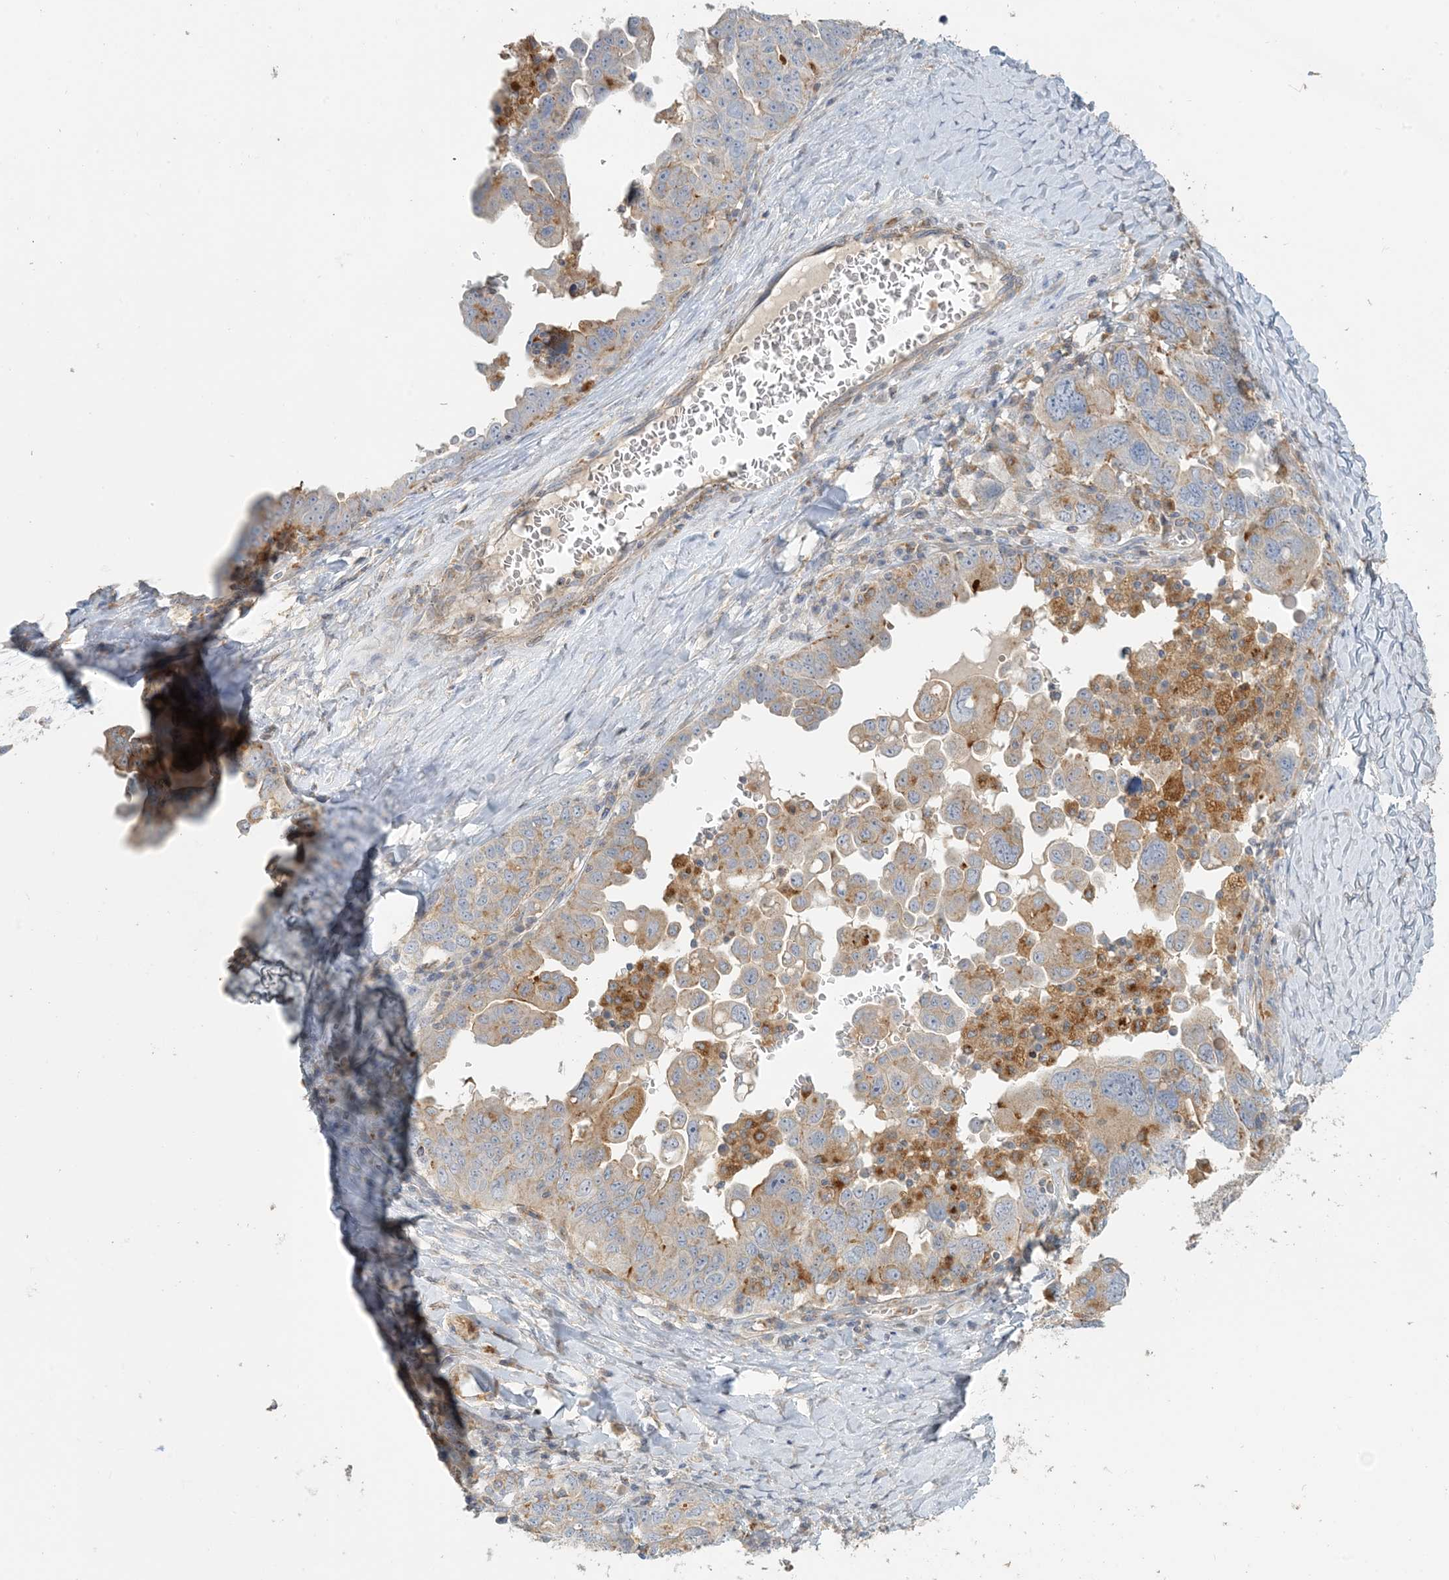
{"staining": {"intensity": "moderate", "quantity": "<25%", "location": "cytoplasmic/membranous"}, "tissue": "ovarian cancer", "cell_type": "Tumor cells", "image_type": "cancer", "snomed": [{"axis": "morphology", "description": "Carcinoma, endometroid"}, {"axis": "topography", "description": "Ovary"}], "caption": "The immunohistochemical stain labels moderate cytoplasmic/membranous expression in tumor cells of endometroid carcinoma (ovarian) tissue. (brown staining indicates protein expression, while blue staining denotes nuclei).", "gene": "SPPL2A", "patient": {"sex": "female", "age": 62}}